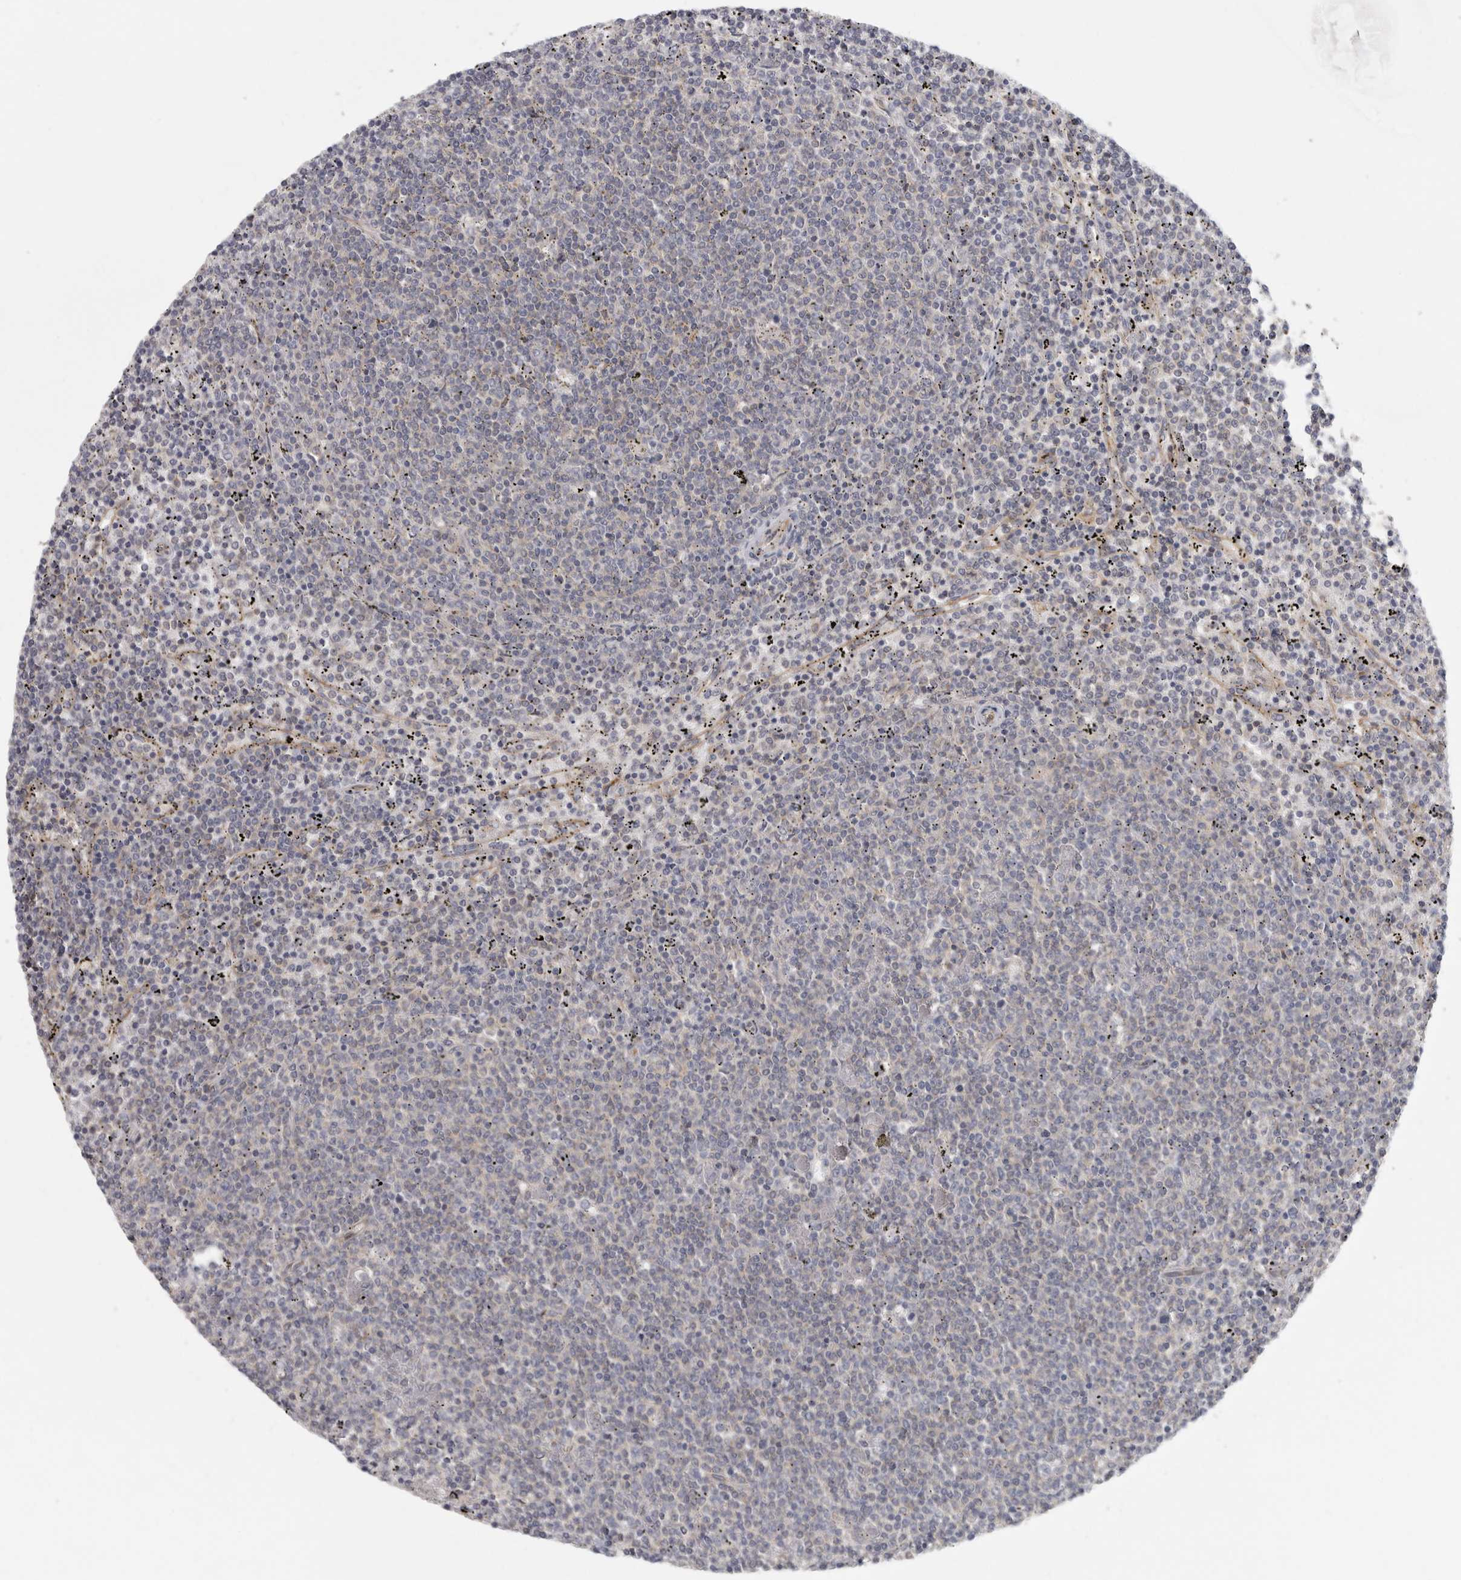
{"staining": {"intensity": "negative", "quantity": "none", "location": "none"}, "tissue": "lymphoma", "cell_type": "Tumor cells", "image_type": "cancer", "snomed": [{"axis": "morphology", "description": "Malignant lymphoma, non-Hodgkin's type, Low grade"}, {"axis": "topography", "description": "Spleen"}], "caption": "IHC of malignant lymphoma, non-Hodgkin's type (low-grade) exhibits no positivity in tumor cells.", "gene": "BCAP29", "patient": {"sex": "female", "age": 50}}